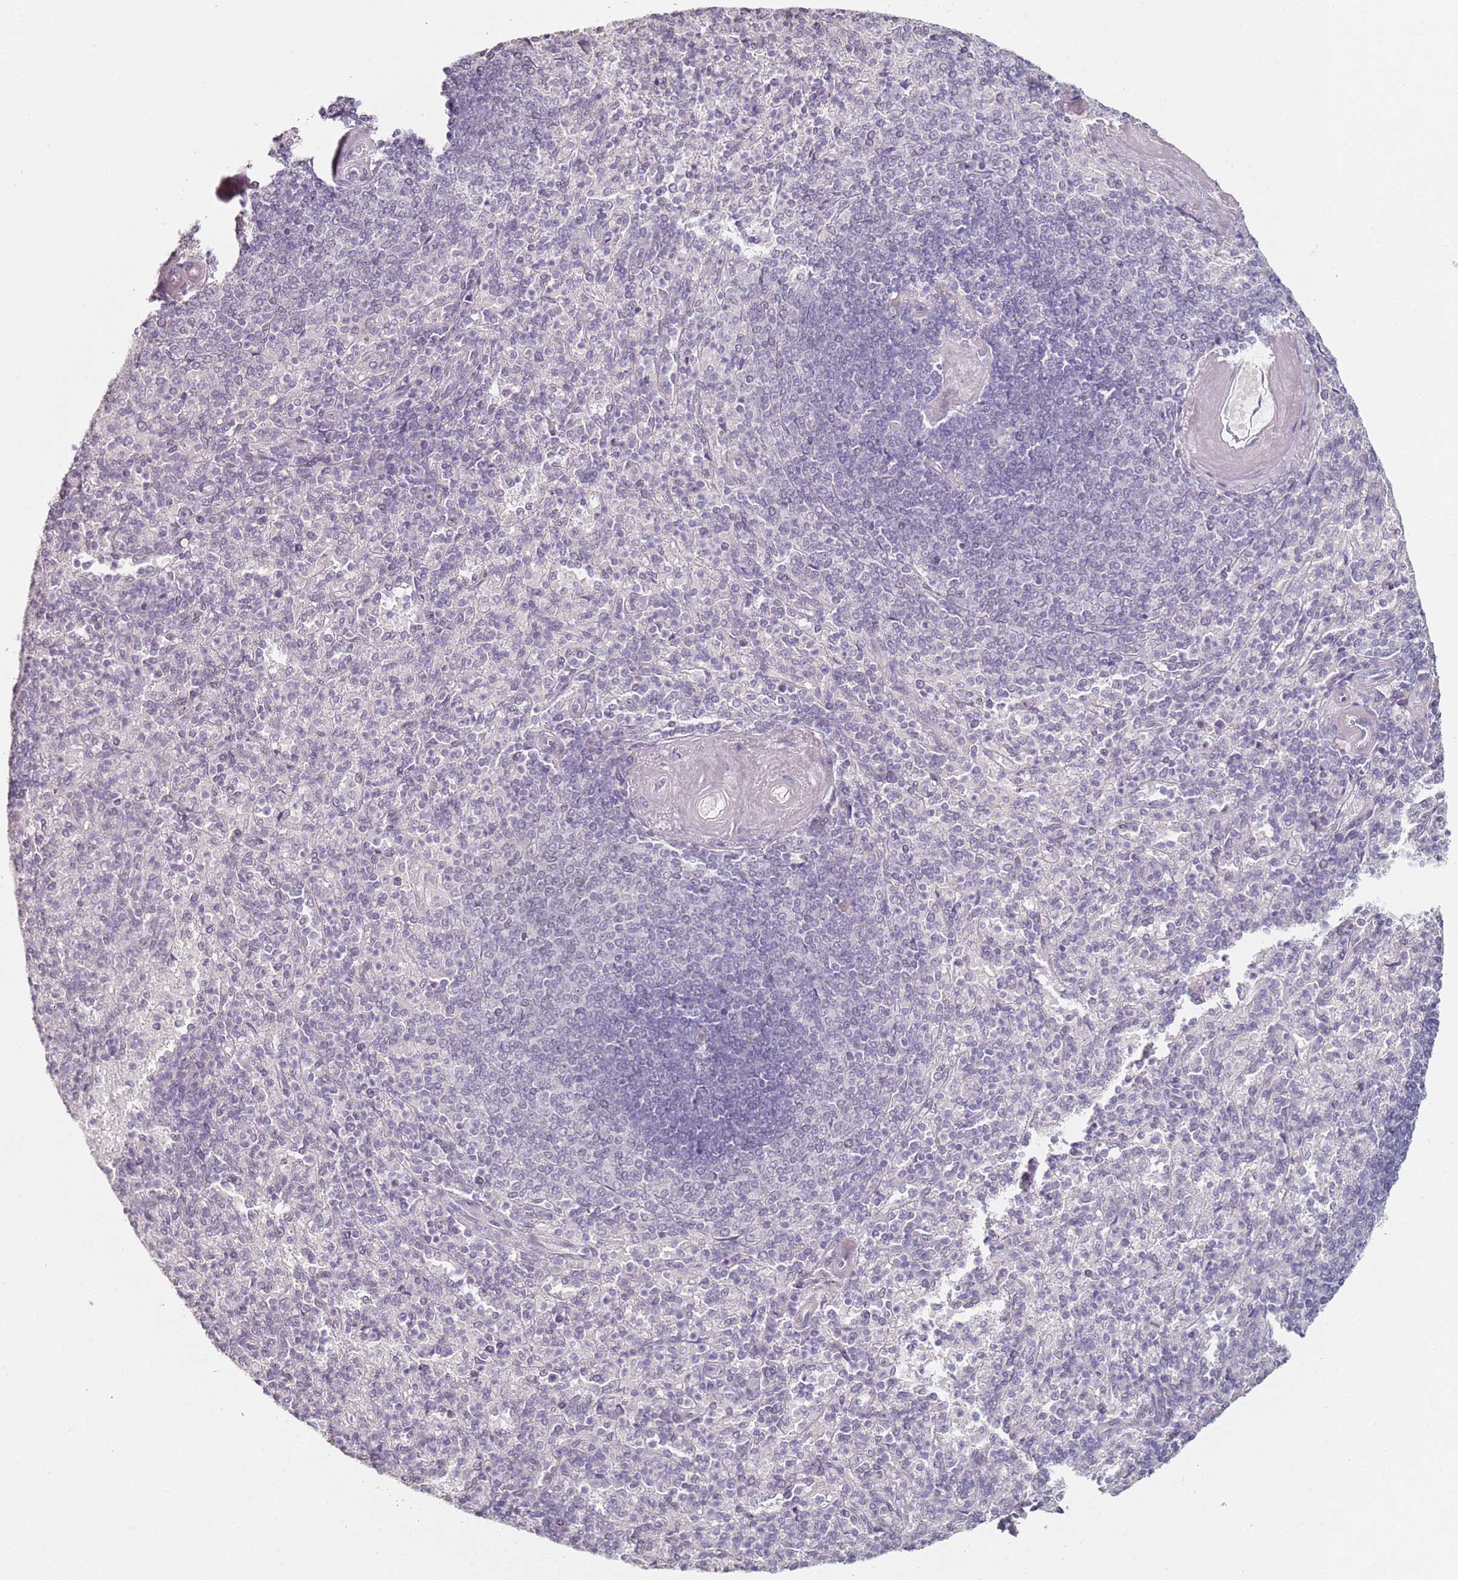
{"staining": {"intensity": "negative", "quantity": "none", "location": "none"}, "tissue": "spleen", "cell_type": "Cells in red pulp", "image_type": "normal", "snomed": [{"axis": "morphology", "description": "Normal tissue, NOS"}, {"axis": "topography", "description": "Spleen"}], "caption": "Human spleen stained for a protein using immunohistochemistry reveals no staining in cells in red pulp.", "gene": "DNAH11", "patient": {"sex": "male", "age": 82}}